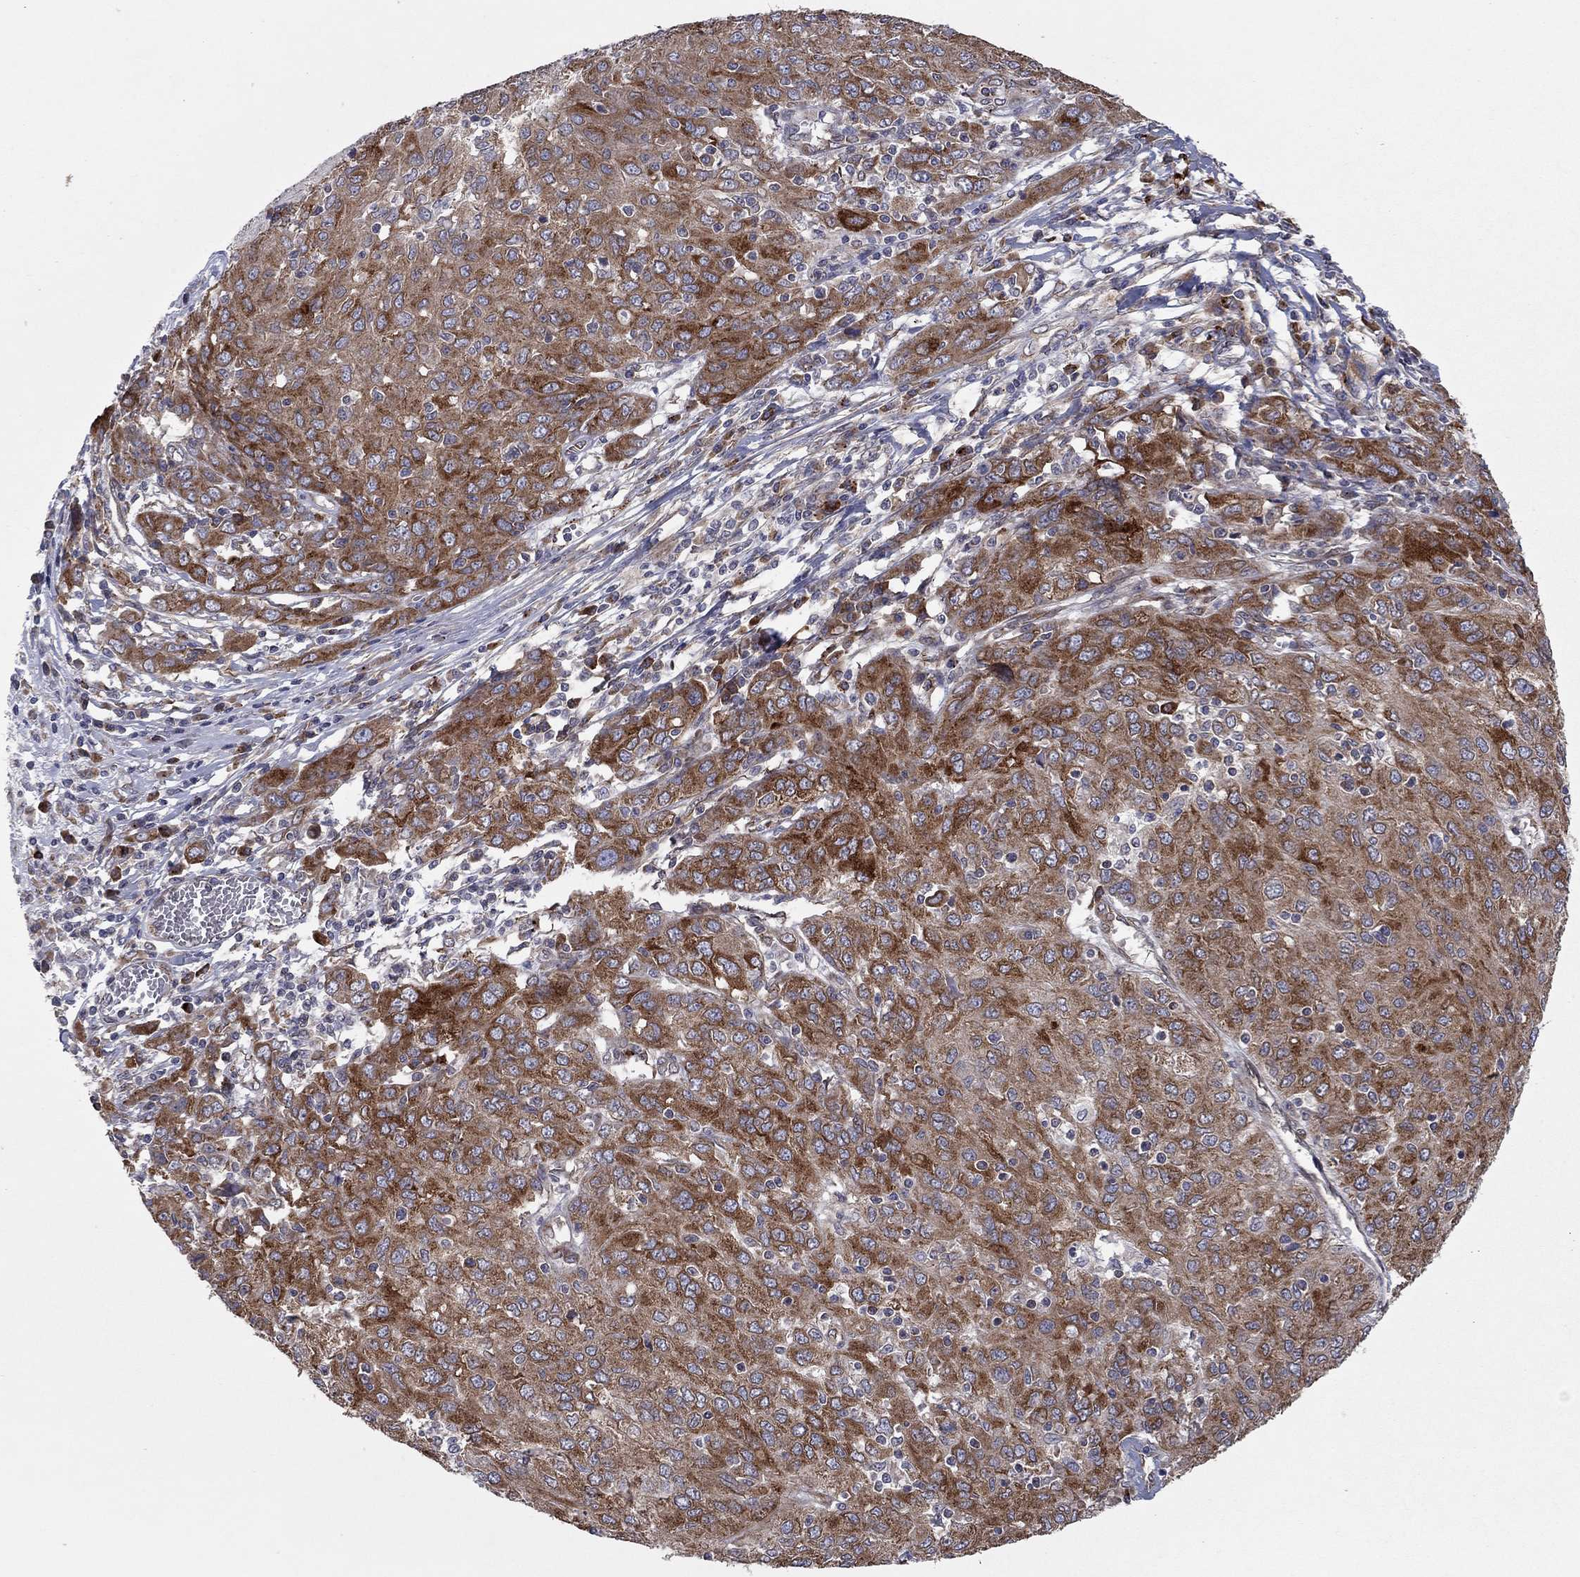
{"staining": {"intensity": "strong", "quantity": "25%-75%", "location": "cytoplasmic/membranous"}, "tissue": "ovarian cancer", "cell_type": "Tumor cells", "image_type": "cancer", "snomed": [{"axis": "morphology", "description": "Carcinoma, endometroid"}, {"axis": "topography", "description": "Ovary"}], "caption": "Immunohistochemistry (IHC) of ovarian endometroid carcinoma exhibits high levels of strong cytoplasmic/membranous expression in about 25%-75% of tumor cells.", "gene": "YIF1A", "patient": {"sex": "female", "age": 50}}